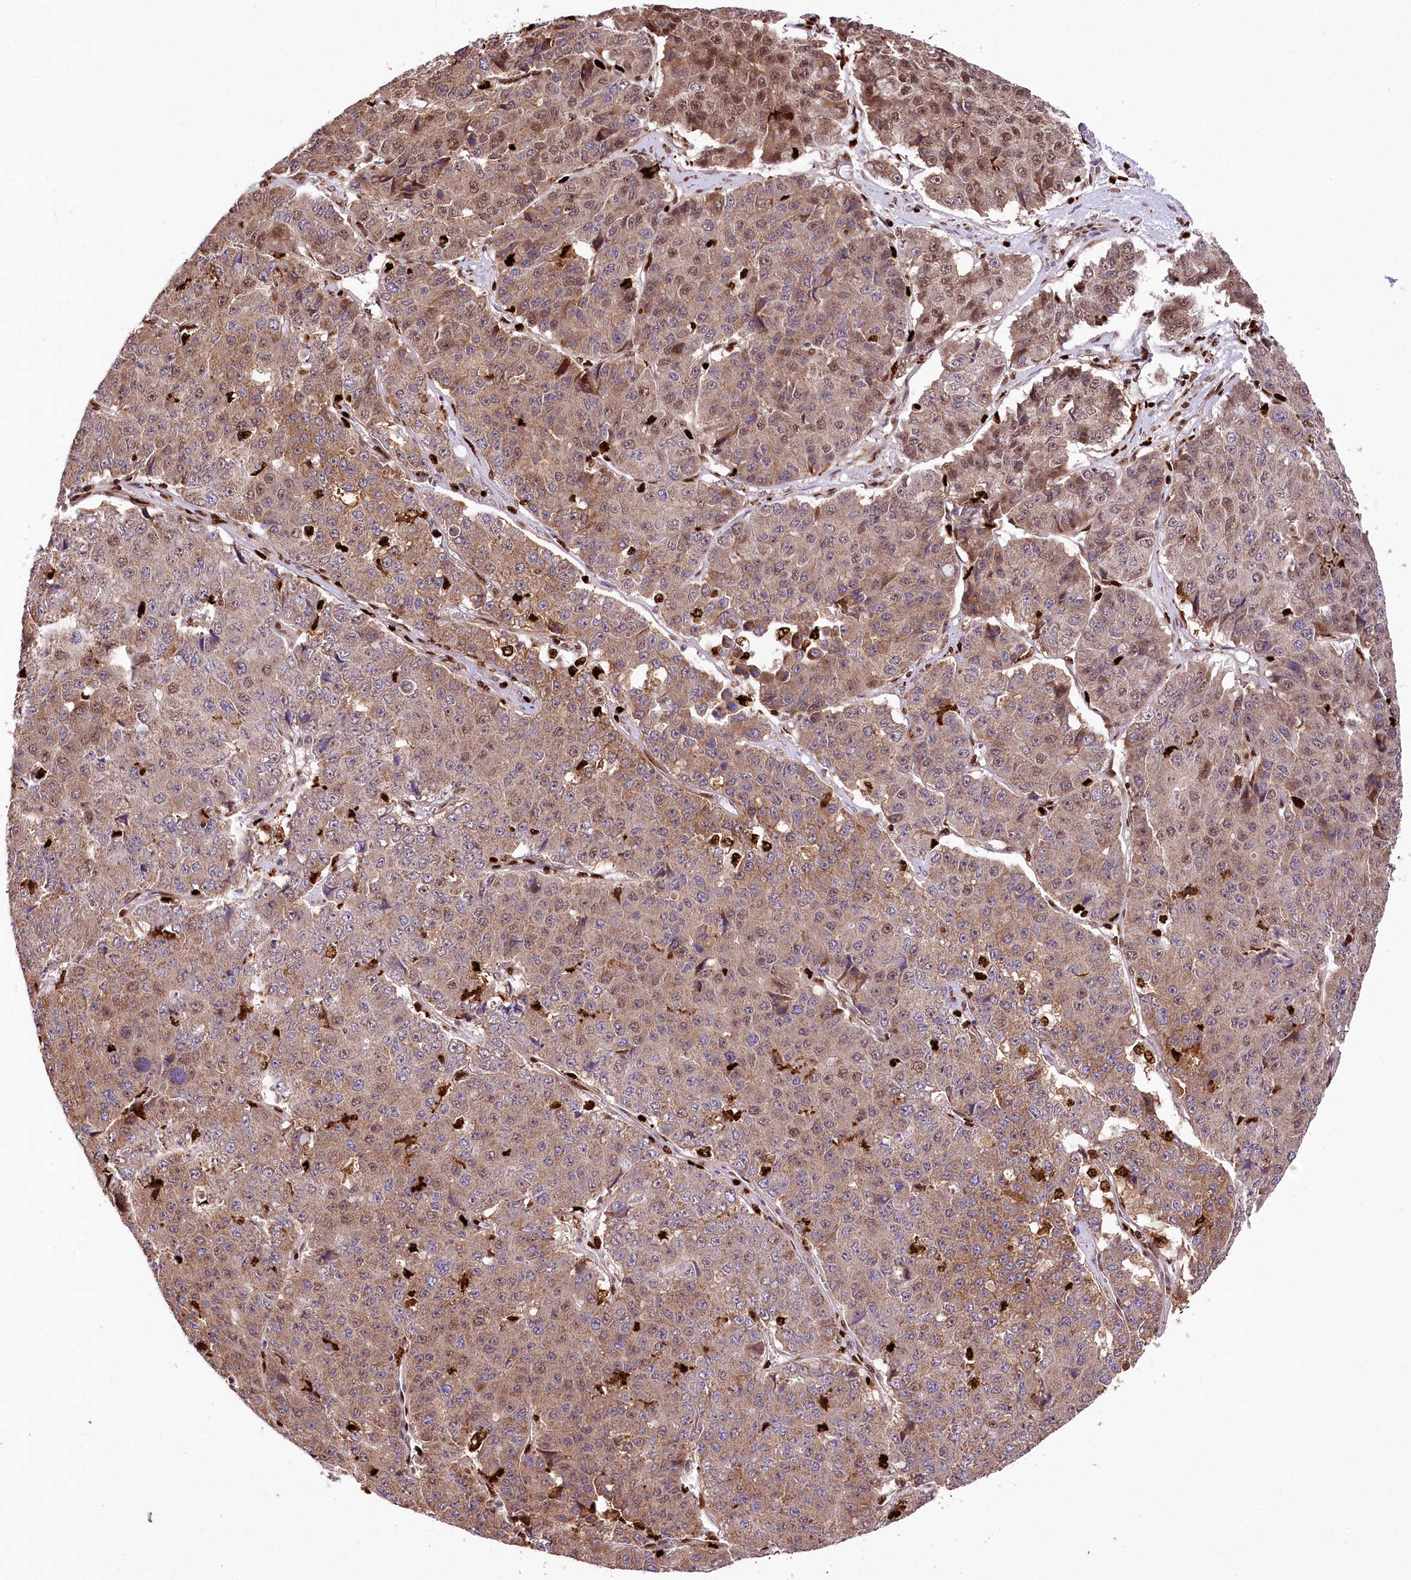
{"staining": {"intensity": "moderate", "quantity": ">75%", "location": "cytoplasmic/membranous"}, "tissue": "pancreatic cancer", "cell_type": "Tumor cells", "image_type": "cancer", "snomed": [{"axis": "morphology", "description": "Adenocarcinoma, NOS"}, {"axis": "topography", "description": "Pancreas"}], "caption": "A brown stain labels moderate cytoplasmic/membranous positivity of a protein in pancreatic adenocarcinoma tumor cells.", "gene": "FIGN", "patient": {"sex": "male", "age": 50}}